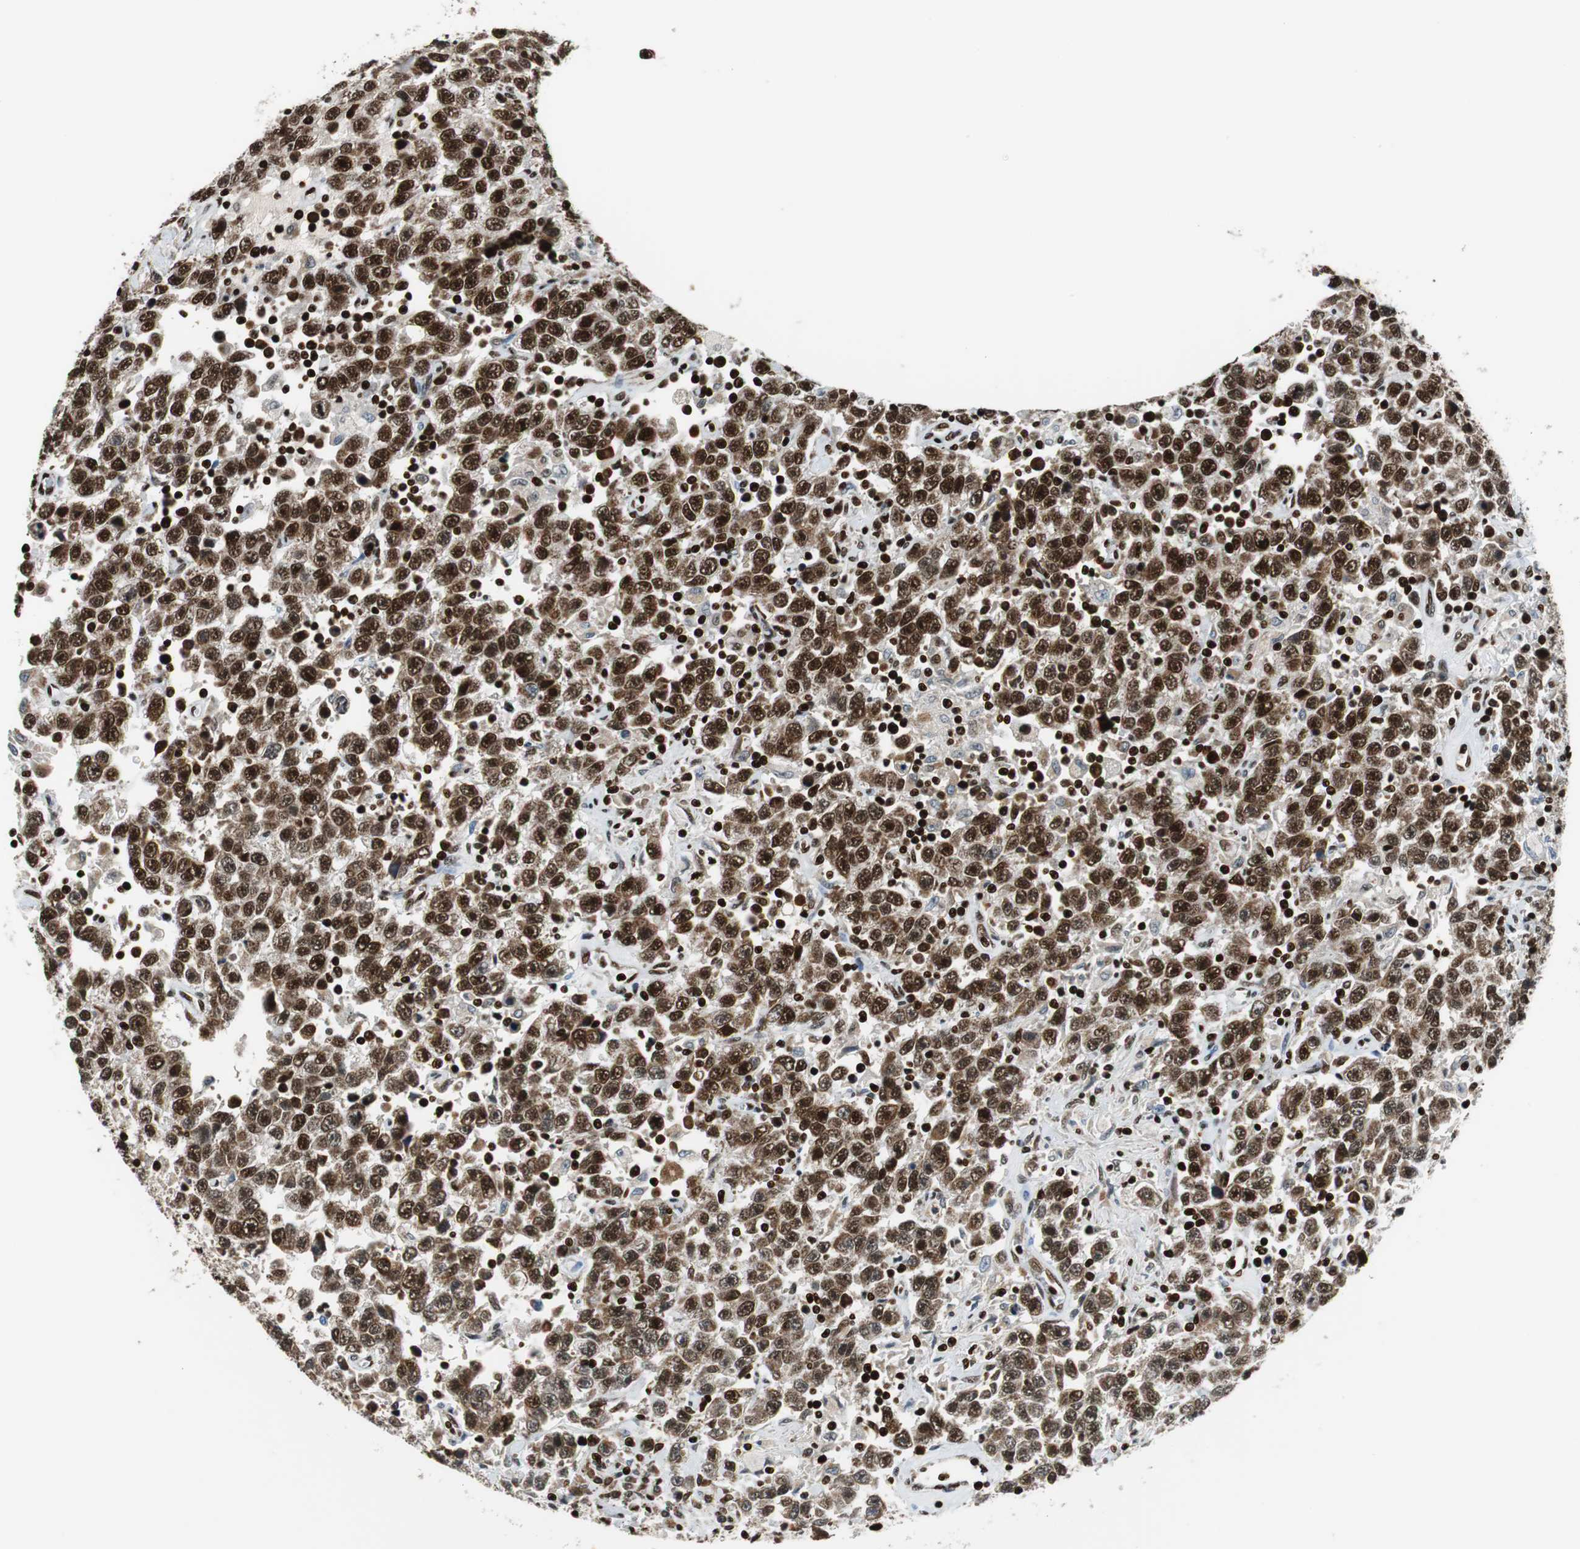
{"staining": {"intensity": "strong", "quantity": ">75%", "location": "nuclear"}, "tissue": "testis cancer", "cell_type": "Tumor cells", "image_type": "cancer", "snomed": [{"axis": "morphology", "description": "Seminoma, NOS"}, {"axis": "topography", "description": "Testis"}], "caption": "Protein expression analysis of human testis cancer reveals strong nuclear expression in about >75% of tumor cells.", "gene": "HDAC1", "patient": {"sex": "male", "age": 41}}